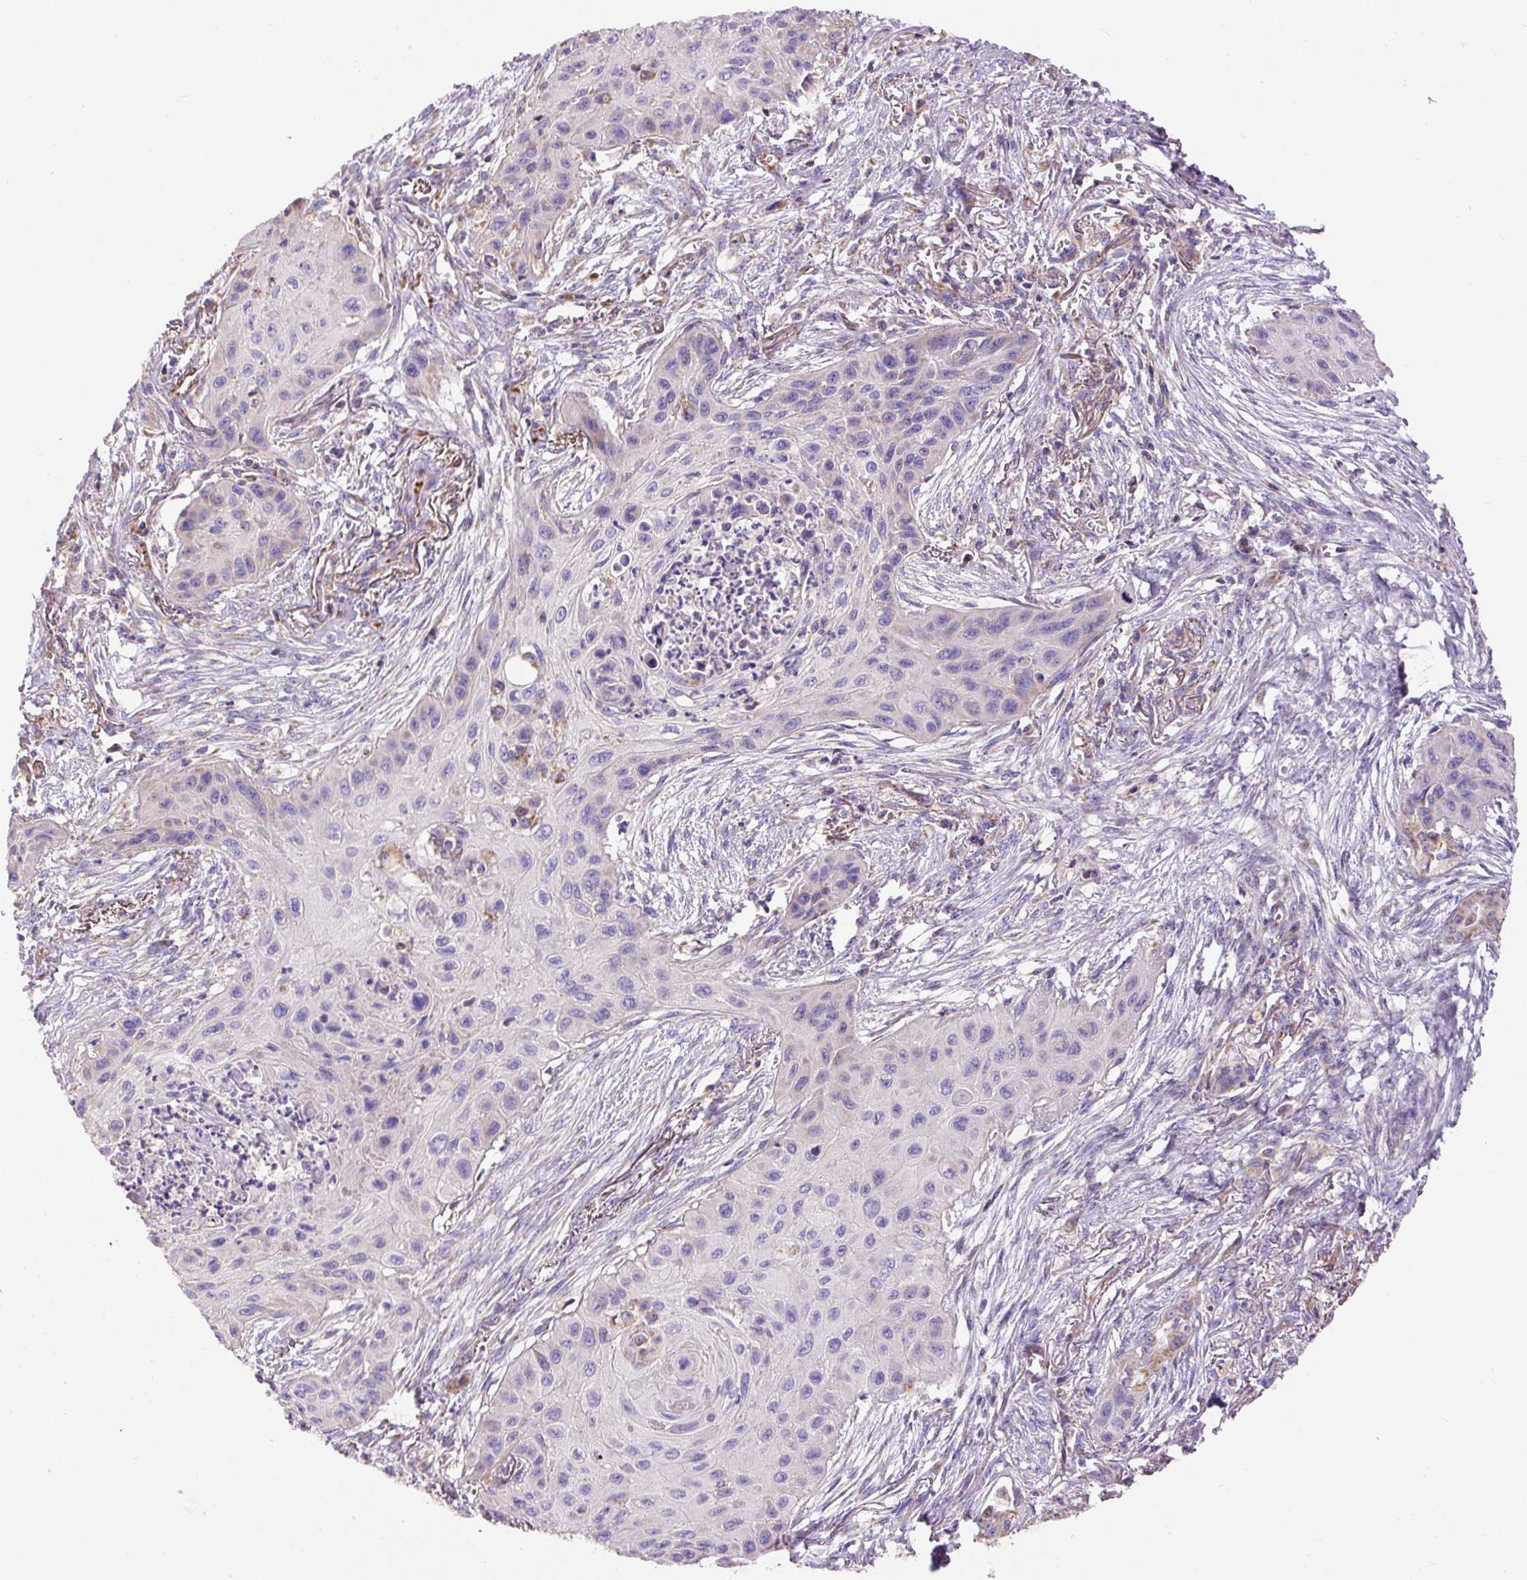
{"staining": {"intensity": "negative", "quantity": "none", "location": "none"}, "tissue": "lung cancer", "cell_type": "Tumor cells", "image_type": "cancer", "snomed": [{"axis": "morphology", "description": "Squamous cell carcinoma, NOS"}, {"axis": "topography", "description": "Lung"}], "caption": "Squamous cell carcinoma (lung) was stained to show a protein in brown. There is no significant staining in tumor cells. (Brightfield microscopy of DAB (3,3'-diaminobenzidine) IHC at high magnification).", "gene": "NDUFAF2", "patient": {"sex": "male", "age": 71}}